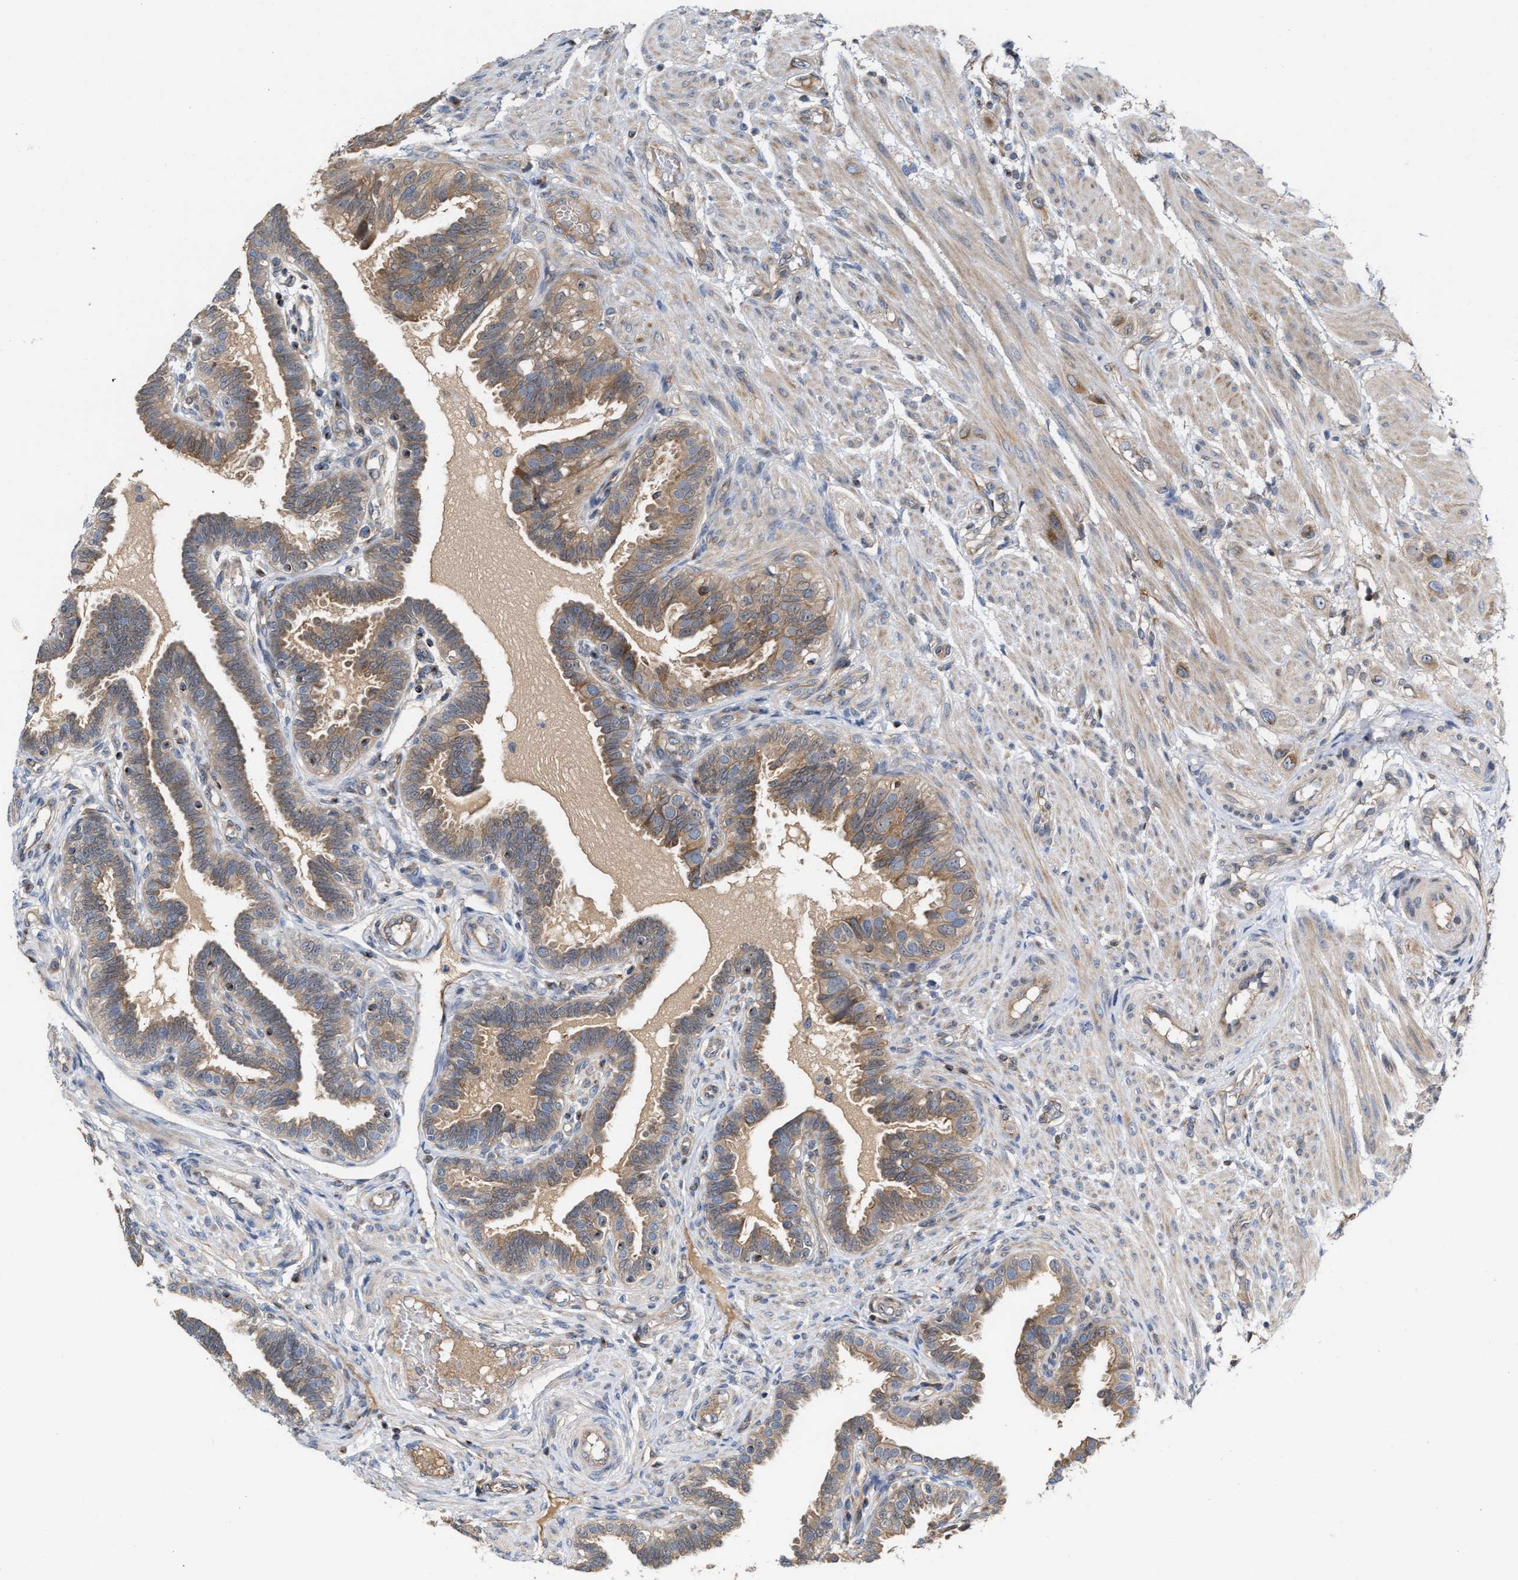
{"staining": {"intensity": "moderate", "quantity": ">75%", "location": "cytoplasmic/membranous"}, "tissue": "fallopian tube", "cell_type": "Glandular cells", "image_type": "normal", "snomed": [{"axis": "morphology", "description": "Normal tissue, NOS"}, {"axis": "topography", "description": "Fallopian tube"}, {"axis": "topography", "description": "Placenta"}], "caption": "DAB (3,3'-diaminobenzidine) immunohistochemical staining of benign human fallopian tube displays moderate cytoplasmic/membranous protein positivity in approximately >75% of glandular cells. The staining was performed using DAB to visualize the protein expression in brown, while the nuclei were stained in blue with hematoxylin (Magnification: 20x).", "gene": "BBLN", "patient": {"sex": "female", "age": 34}}